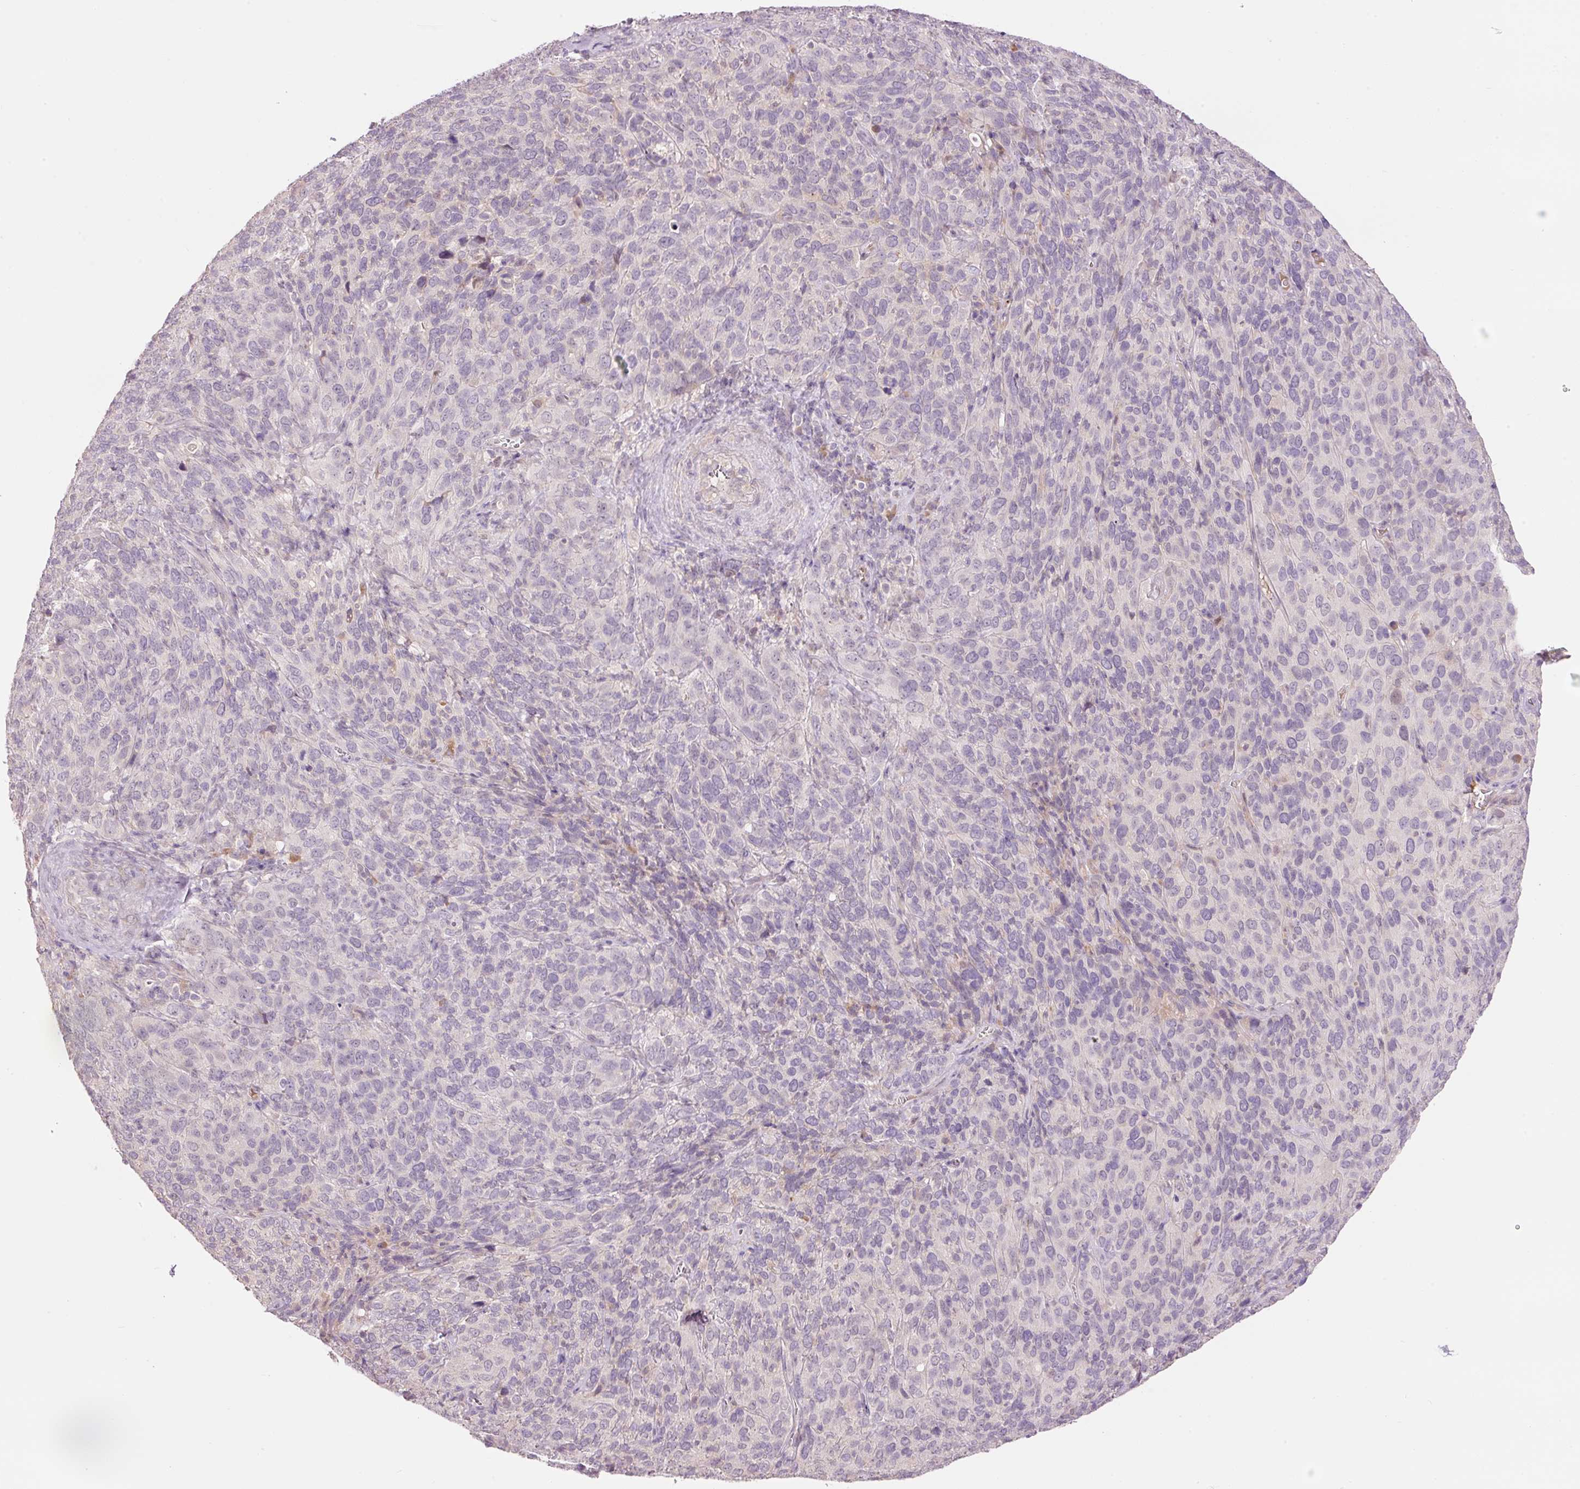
{"staining": {"intensity": "negative", "quantity": "none", "location": "none"}, "tissue": "cervical cancer", "cell_type": "Tumor cells", "image_type": "cancer", "snomed": [{"axis": "morphology", "description": "Normal tissue, NOS"}, {"axis": "morphology", "description": "Squamous cell carcinoma, NOS"}, {"axis": "topography", "description": "Cervix"}], "caption": "IHC of cervical cancer (squamous cell carcinoma) reveals no expression in tumor cells.", "gene": "CMTM8", "patient": {"sex": "female", "age": 51}}